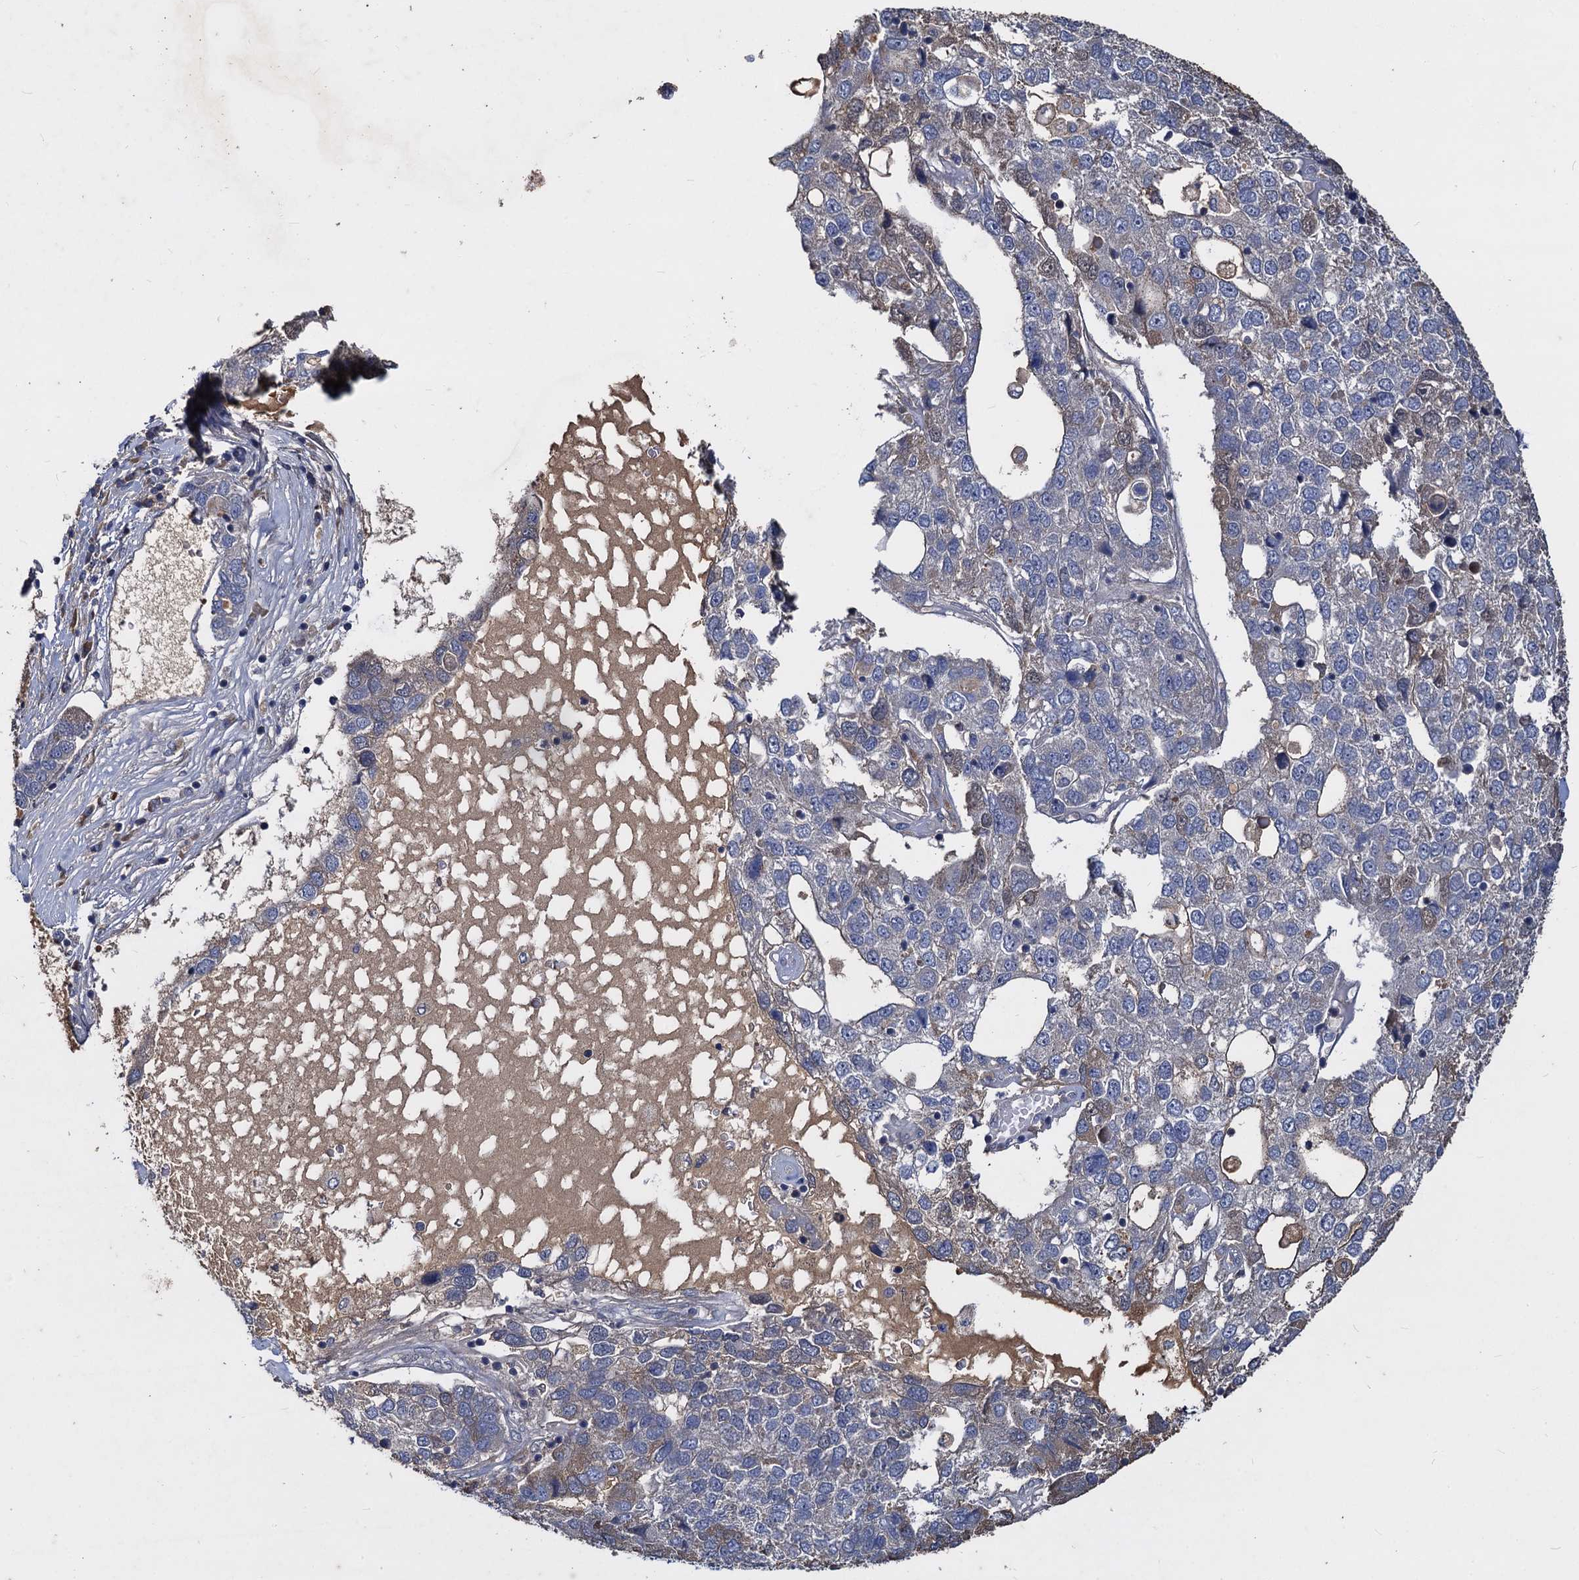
{"staining": {"intensity": "weak", "quantity": "<25%", "location": "cytoplasmic/membranous"}, "tissue": "pancreatic cancer", "cell_type": "Tumor cells", "image_type": "cancer", "snomed": [{"axis": "morphology", "description": "Adenocarcinoma, NOS"}, {"axis": "topography", "description": "Pancreas"}], "caption": "Immunohistochemistry (IHC) of pancreatic cancer shows no expression in tumor cells.", "gene": "CCDC184", "patient": {"sex": "female", "age": 61}}